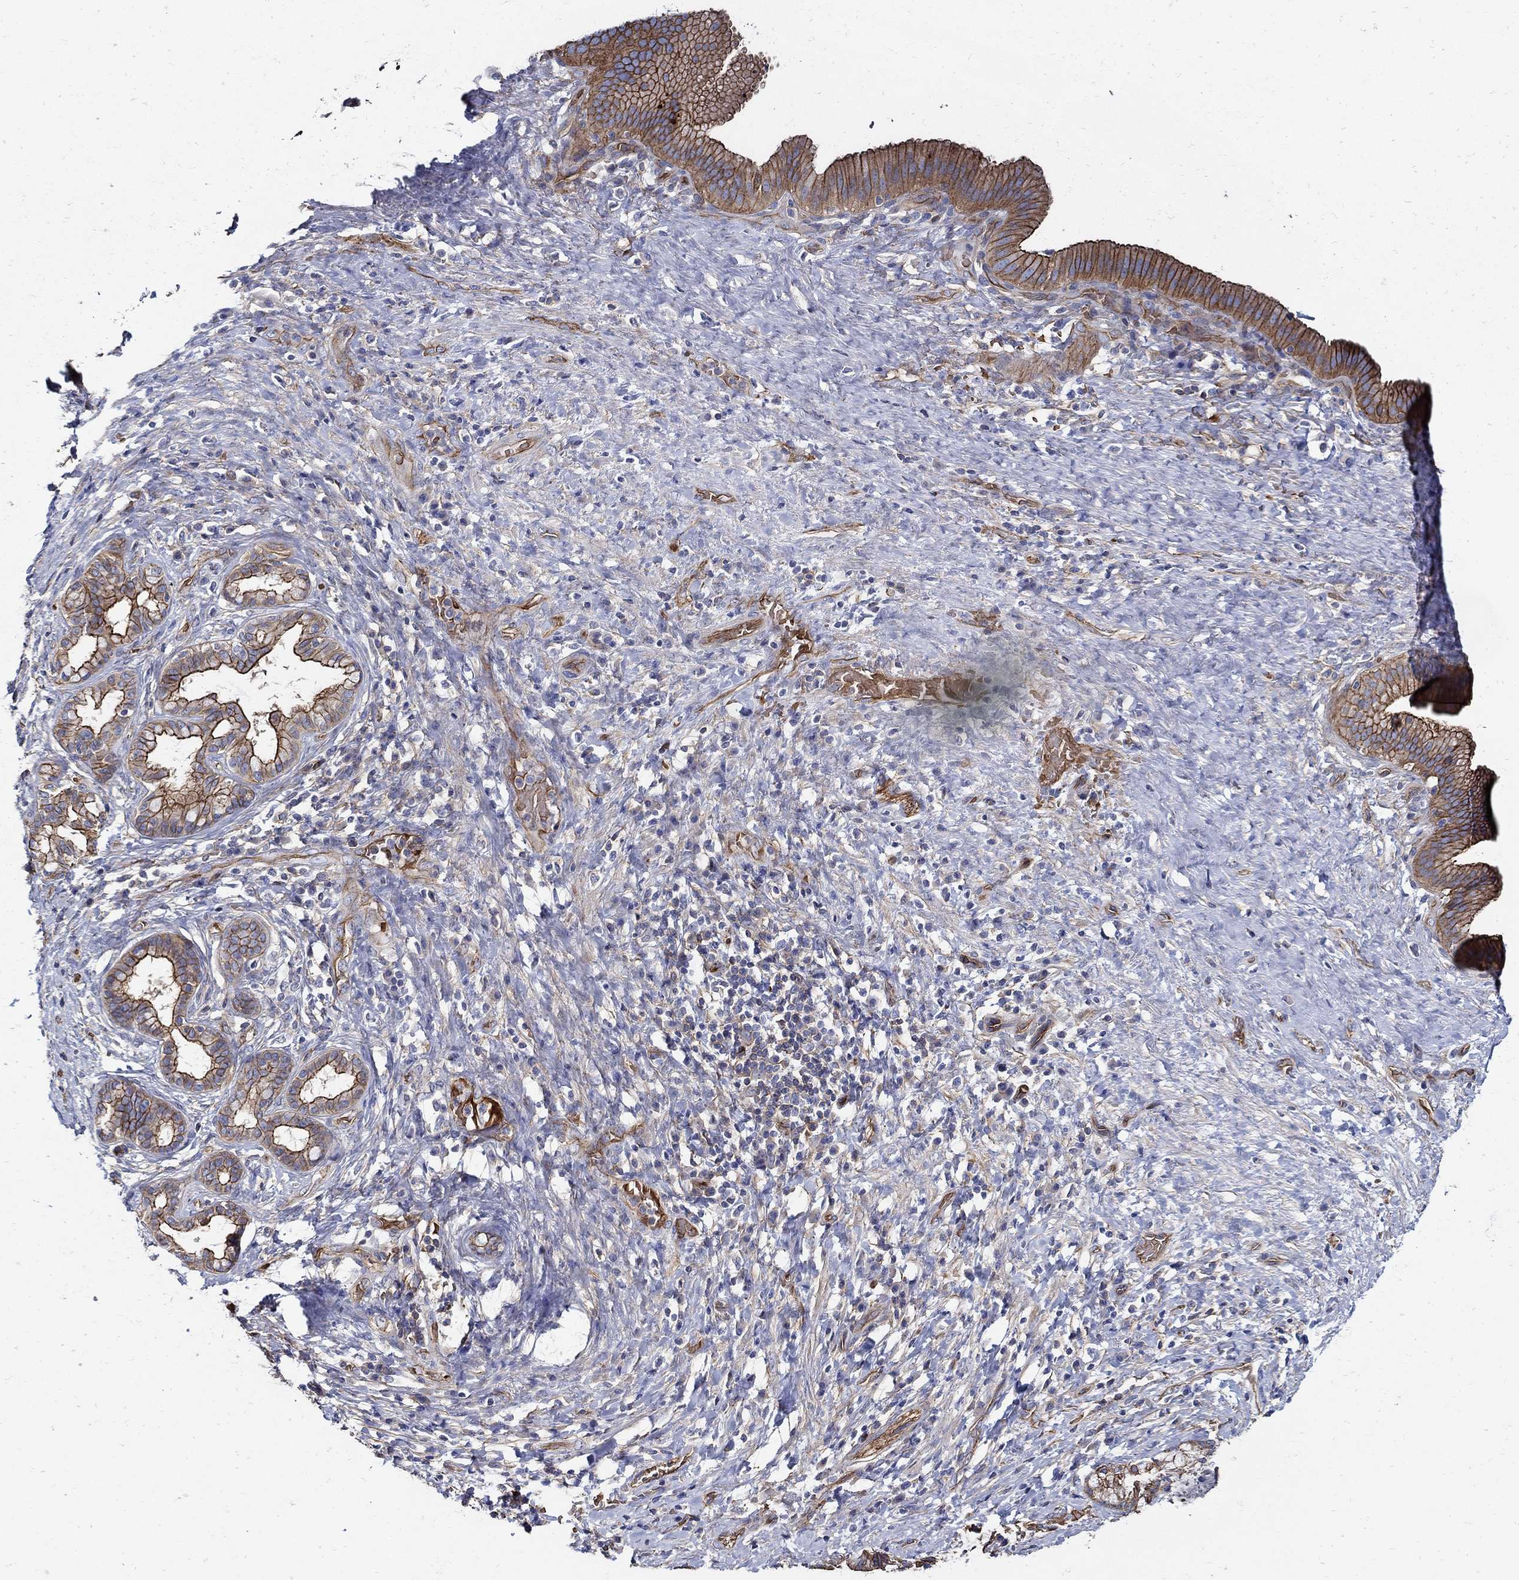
{"staining": {"intensity": "strong", "quantity": ">75%", "location": "cytoplasmic/membranous"}, "tissue": "liver cancer", "cell_type": "Tumor cells", "image_type": "cancer", "snomed": [{"axis": "morphology", "description": "Cholangiocarcinoma"}, {"axis": "topography", "description": "Liver"}], "caption": "Immunohistochemical staining of human liver cancer (cholangiocarcinoma) exhibits high levels of strong cytoplasmic/membranous protein staining in approximately >75% of tumor cells. (DAB (3,3'-diaminobenzidine) = brown stain, brightfield microscopy at high magnification).", "gene": "APBB3", "patient": {"sex": "female", "age": 73}}